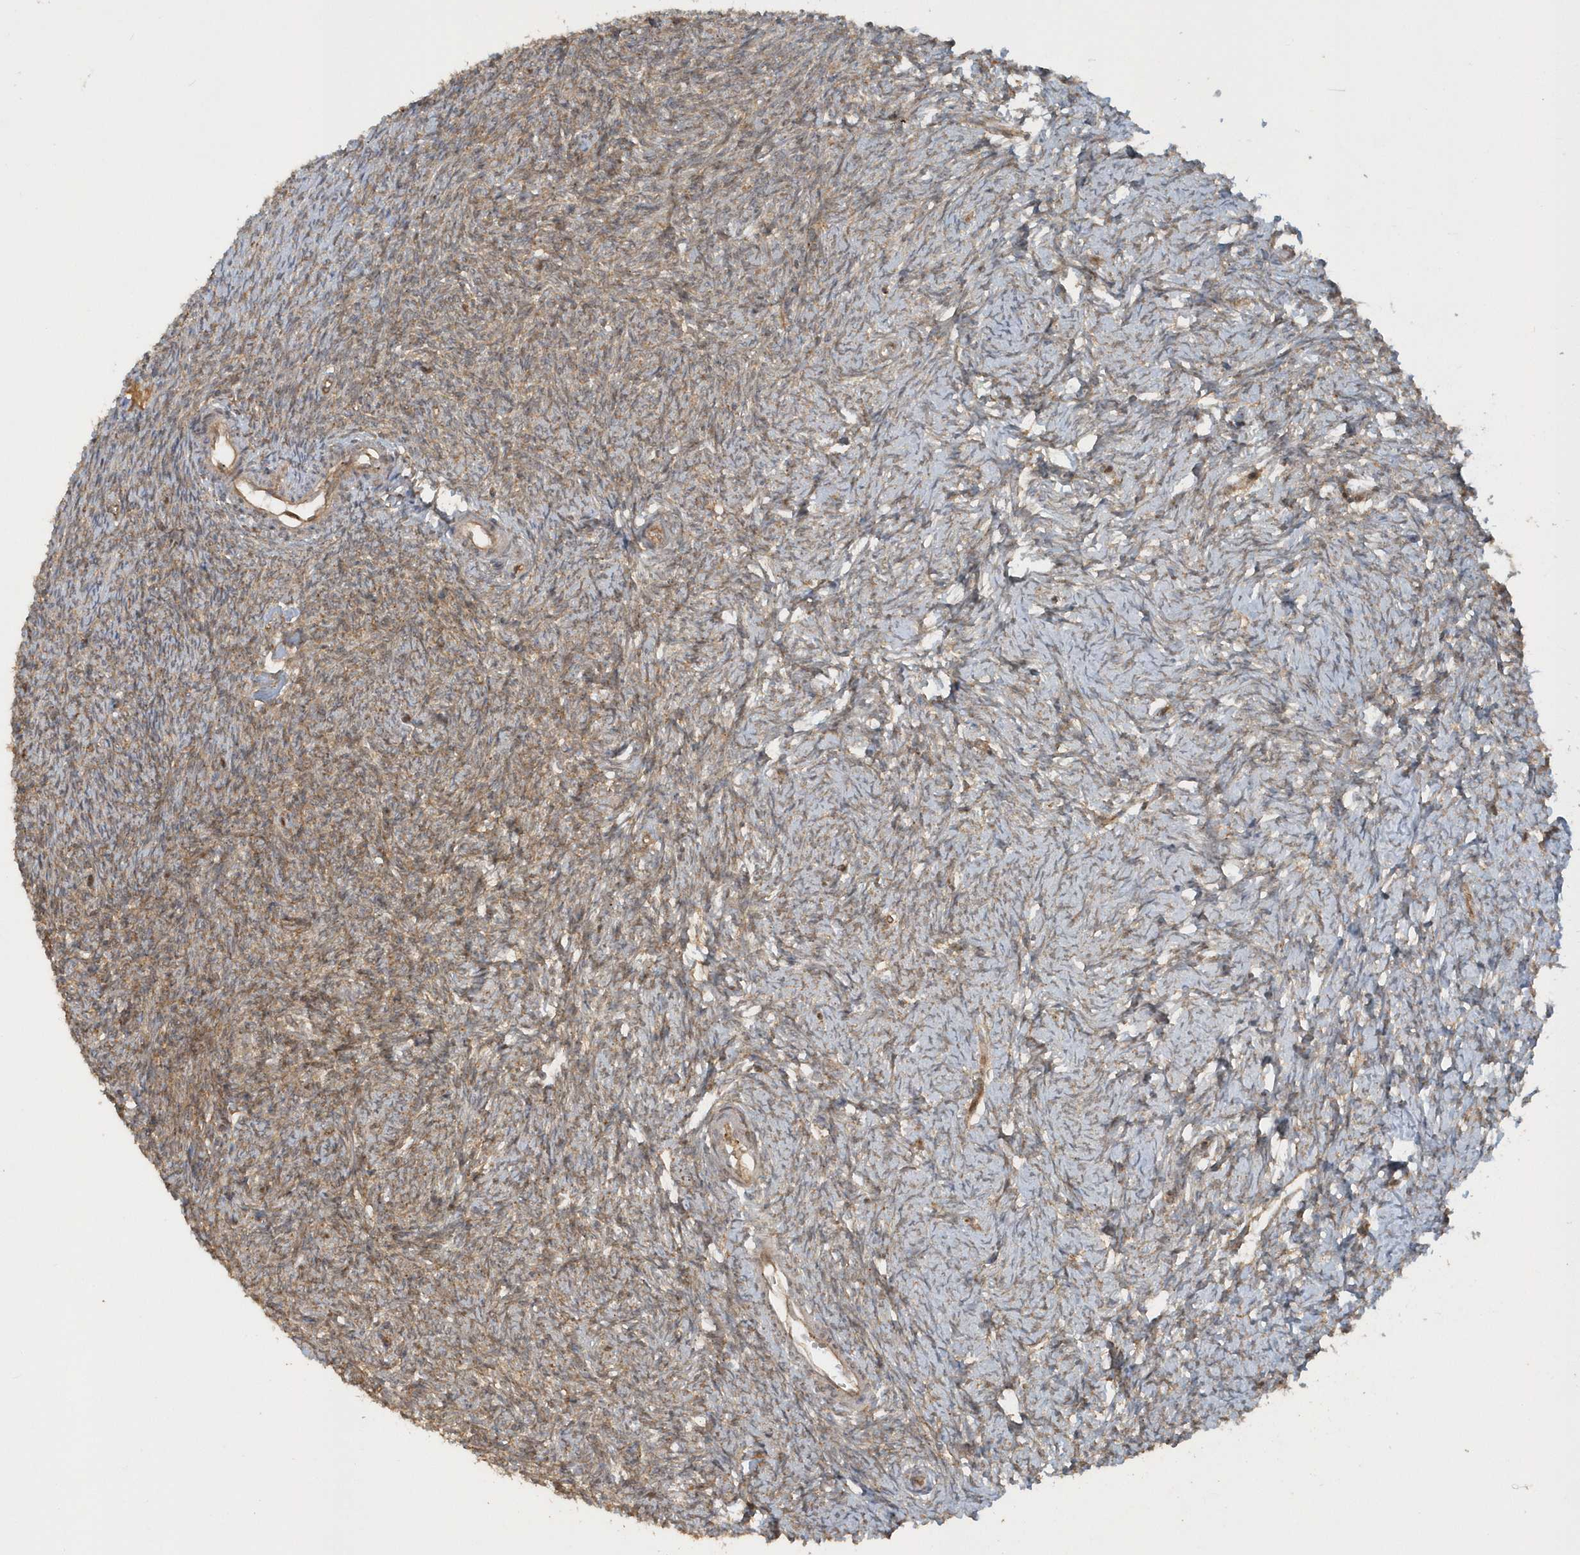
{"staining": {"intensity": "moderate", "quantity": ">75%", "location": "cytoplasmic/membranous"}, "tissue": "ovary", "cell_type": "Follicle cells", "image_type": "normal", "snomed": [{"axis": "morphology", "description": "Normal tissue, NOS"}, {"axis": "morphology", "description": "Cyst, NOS"}, {"axis": "topography", "description": "Ovary"}], "caption": "A brown stain shows moderate cytoplasmic/membranous staining of a protein in follicle cells of benign ovary.", "gene": "STIM2", "patient": {"sex": "female", "age": 33}}